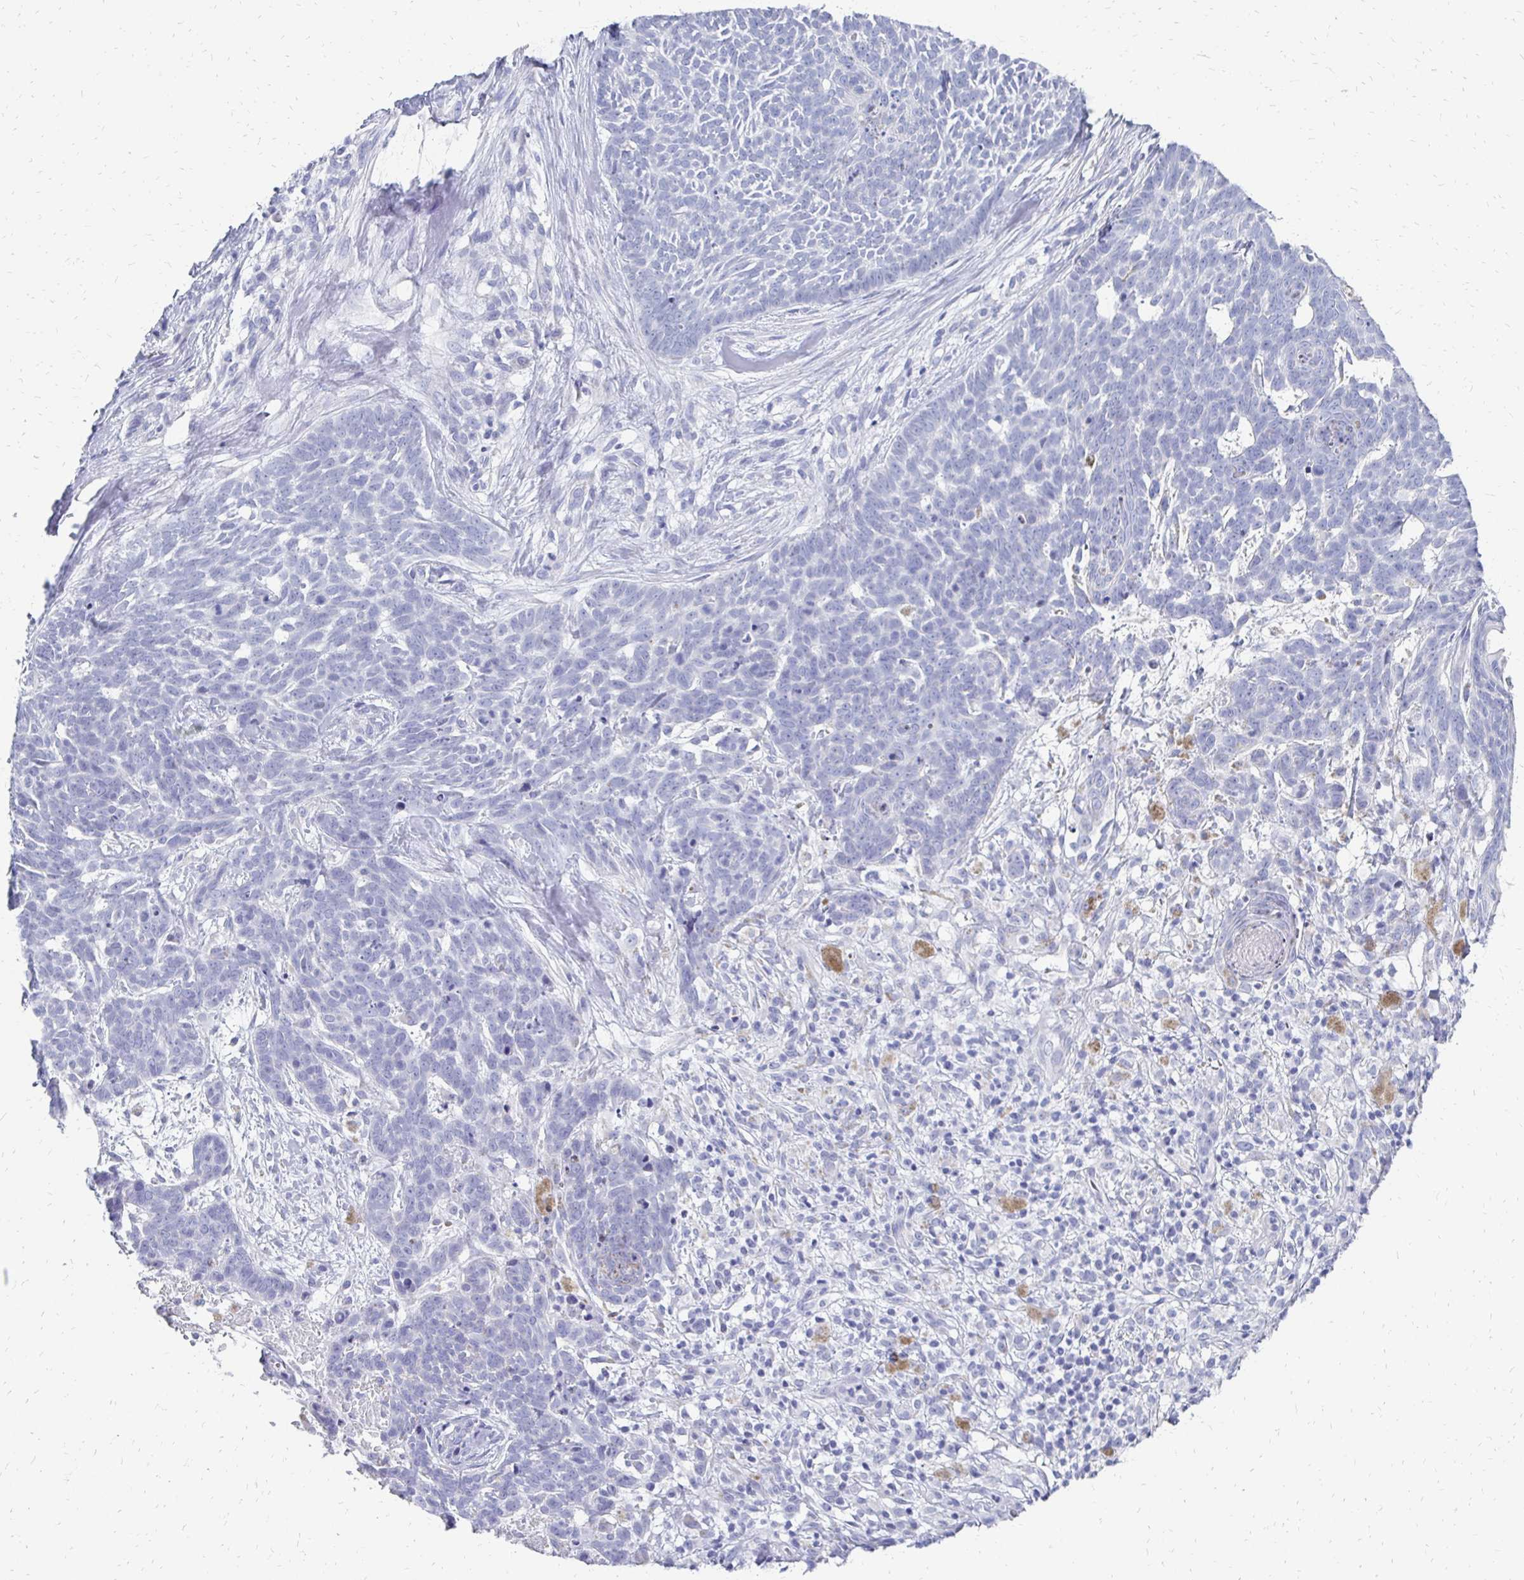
{"staining": {"intensity": "negative", "quantity": "none", "location": "none"}, "tissue": "skin cancer", "cell_type": "Tumor cells", "image_type": "cancer", "snomed": [{"axis": "morphology", "description": "Basal cell carcinoma"}, {"axis": "topography", "description": "Skin"}], "caption": "A high-resolution micrograph shows IHC staining of skin basal cell carcinoma, which shows no significant expression in tumor cells. (Immunohistochemistry, brightfield microscopy, high magnification).", "gene": "SYCP3", "patient": {"sex": "female", "age": 78}}